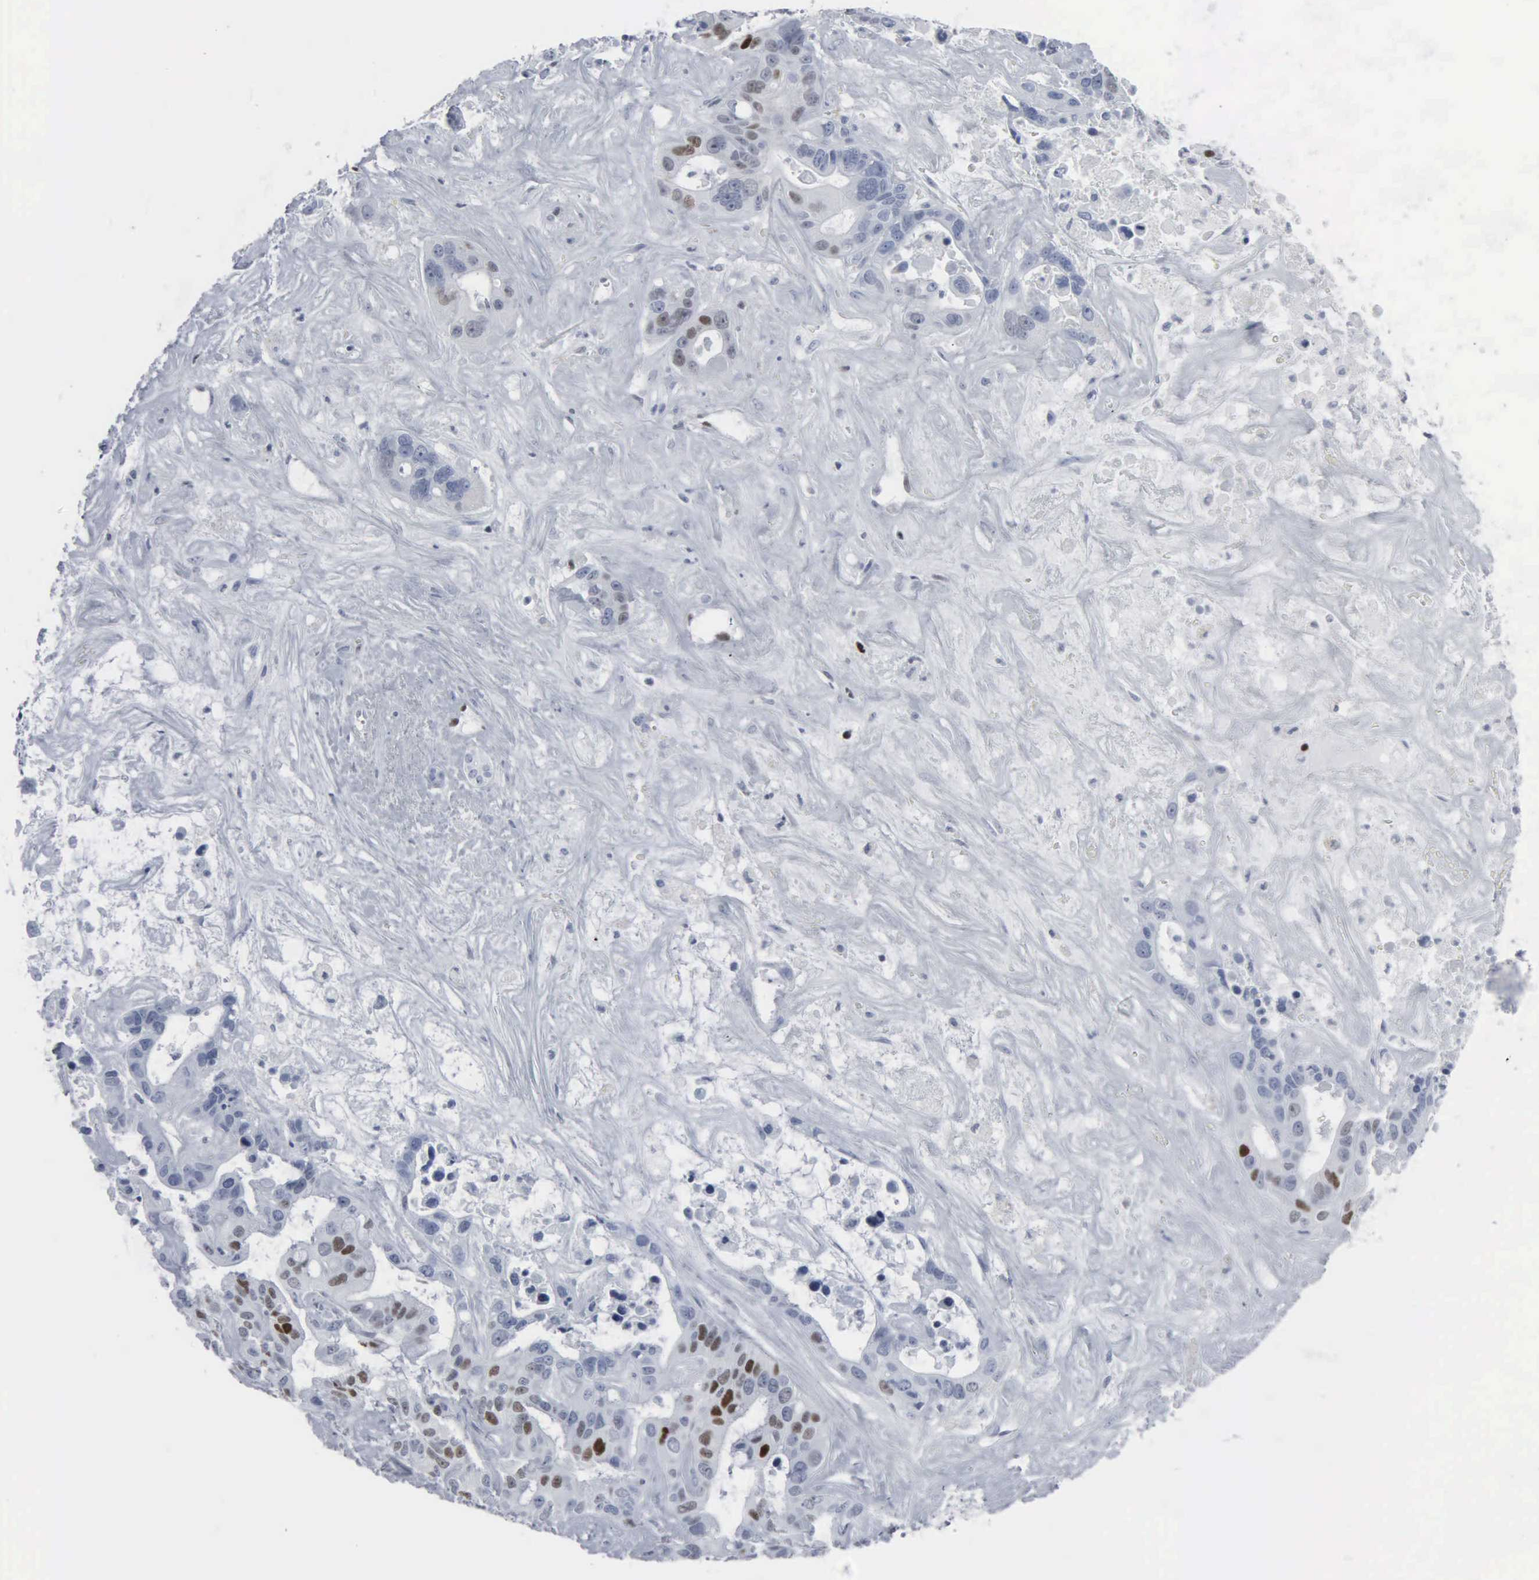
{"staining": {"intensity": "moderate", "quantity": "<25%", "location": "nuclear"}, "tissue": "liver cancer", "cell_type": "Tumor cells", "image_type": "cancer", "snomed": [{"axis": "morphology", "description": "Cholangiocarcinoma"}, {"axis": "topography", "description": "Liver"}], "caption": "Approximately <25% of tumor cells in human cholangiocarcinoma (liver) display moderate nuclear protein positivity as visualized by brown immunohistochemical staining.", "gene": "CCND3", "patient": {"sex": "female", "age": 65}}